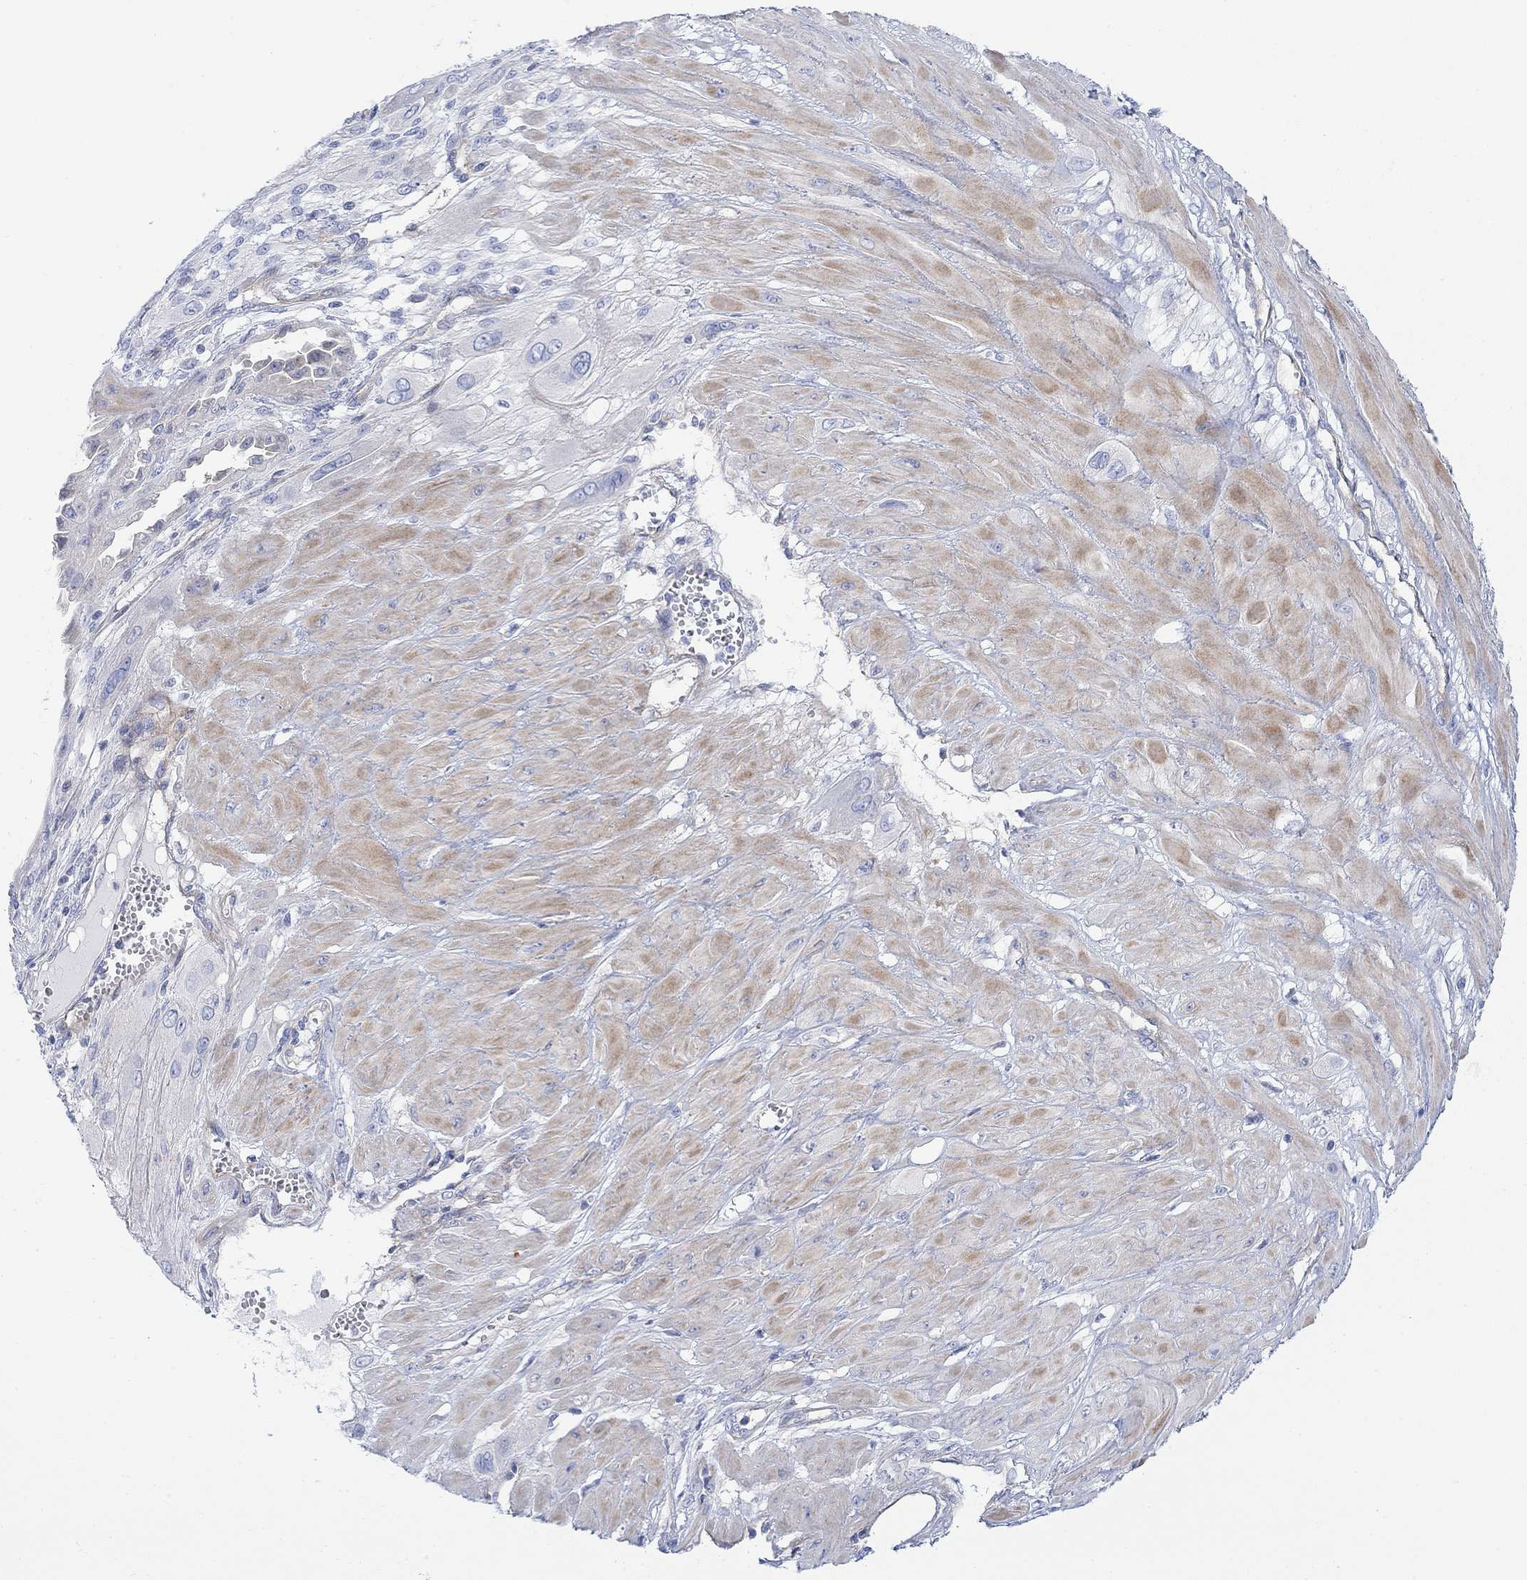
{"staining": {"intensity": "negative", "quantity": "none", "location": "none"}, "tissue": "cervical cancer", "cell_type": "Tumor cells", "image_type": "cancer", "snomed": [{"axis": "morphology", "description": "Squamous cell carcinoma, NOS"}, {"axis": "topography", "description": "Cervix"}], "caption": "Tumor cells show no significant expression in squamous cell carcinoma (cervical).", "gene": "TLDC2", "patient": {"sex": "female", "age": 34}}